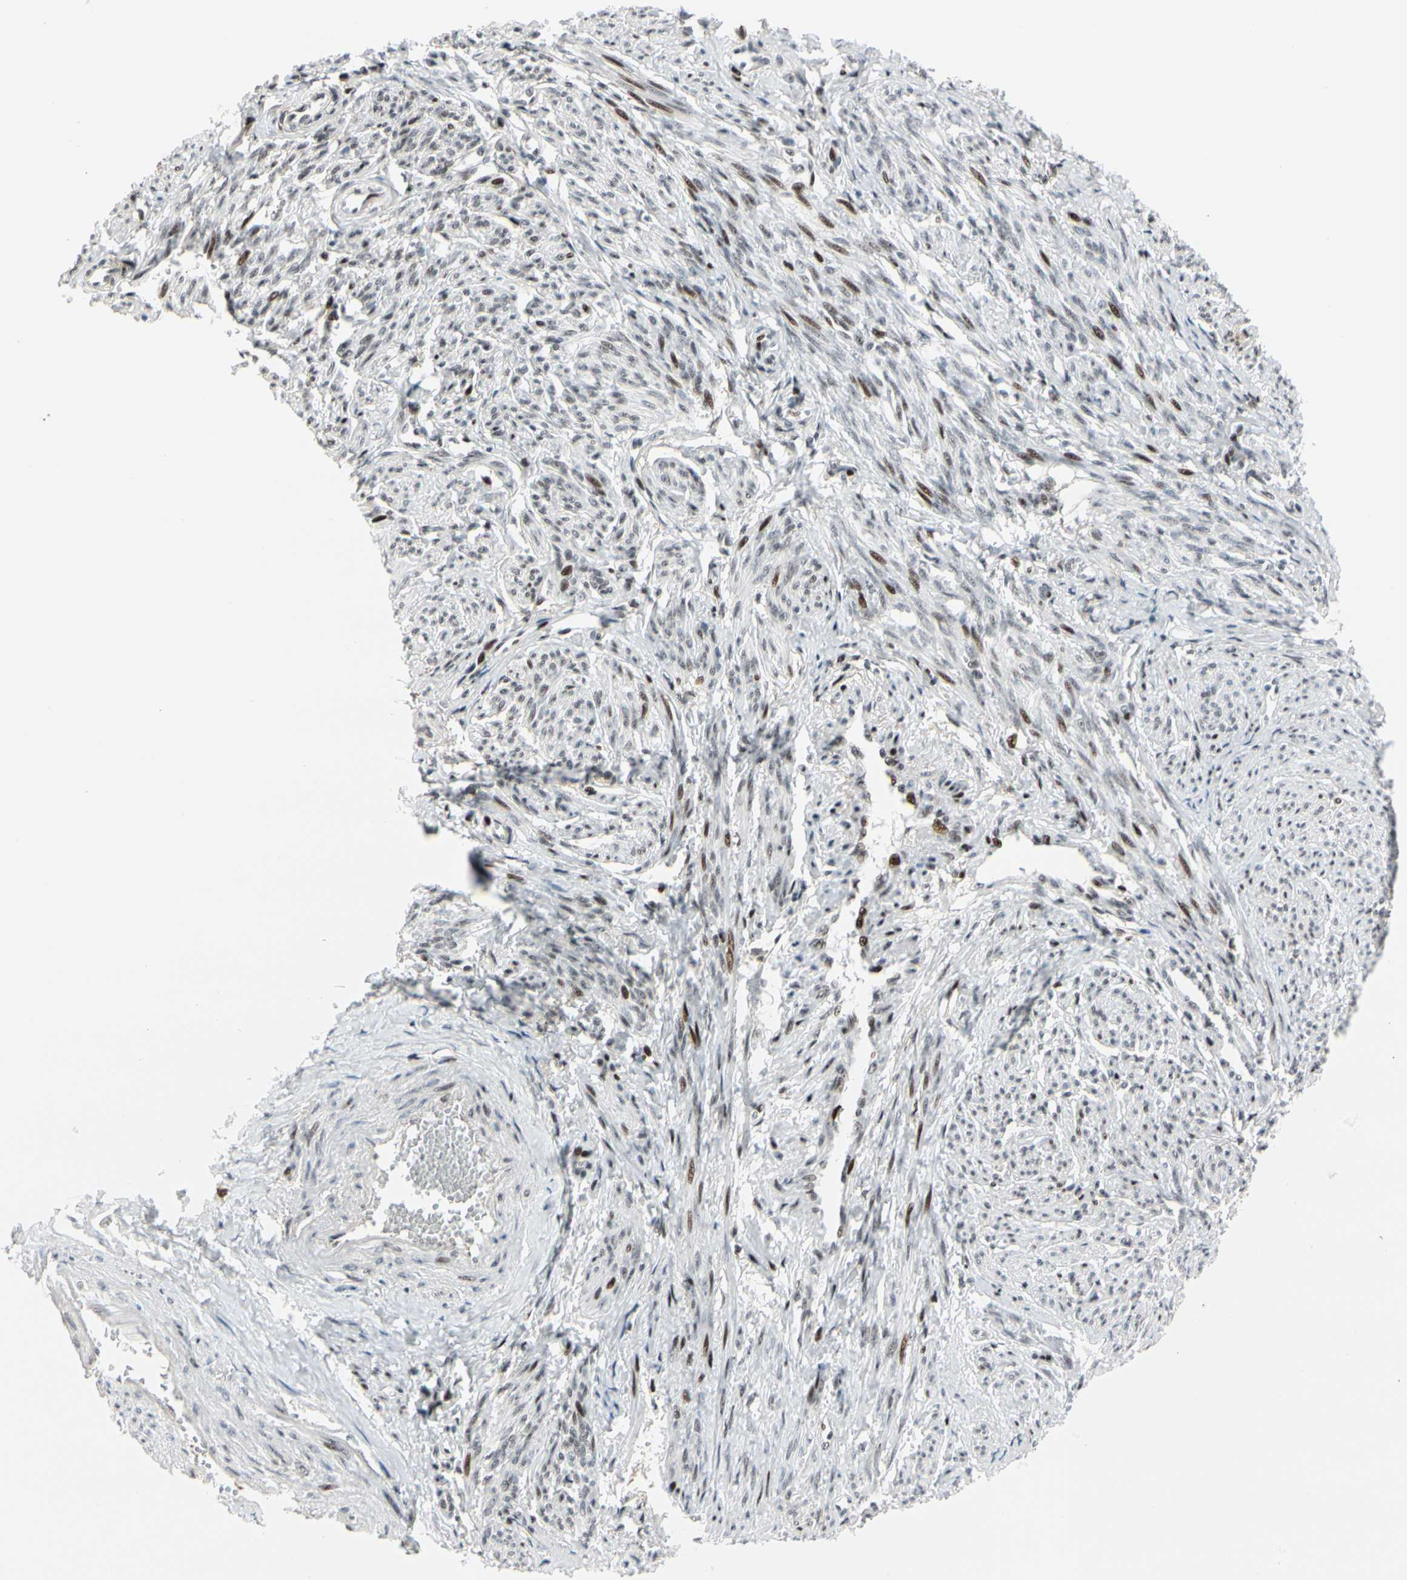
{"staining": {"intensity": "weak", "quantity": "25%-75%", "location": "nuclear"}, "tissue": "smooth muscle", "cell_type": "Smooth muscle cells", "image_type": "normal", "snomed": [{"axis": "morphology", "description": "Normal tissue, NOS"}, {"axis": "topography", "description": "Smooth muscle"}], "caption": "Normal smooth muscle shows weak nuclear positivity in approximately 25%-75% of smooth muscle cells (Stains: DAB (3,3'-diaminobenzidine) in brown, nuclei in blue, Microscopy: brightfield microscopy at high magnification)..", "gene": "FOXO3", "patient": {"sex": "female", "age": 65}}